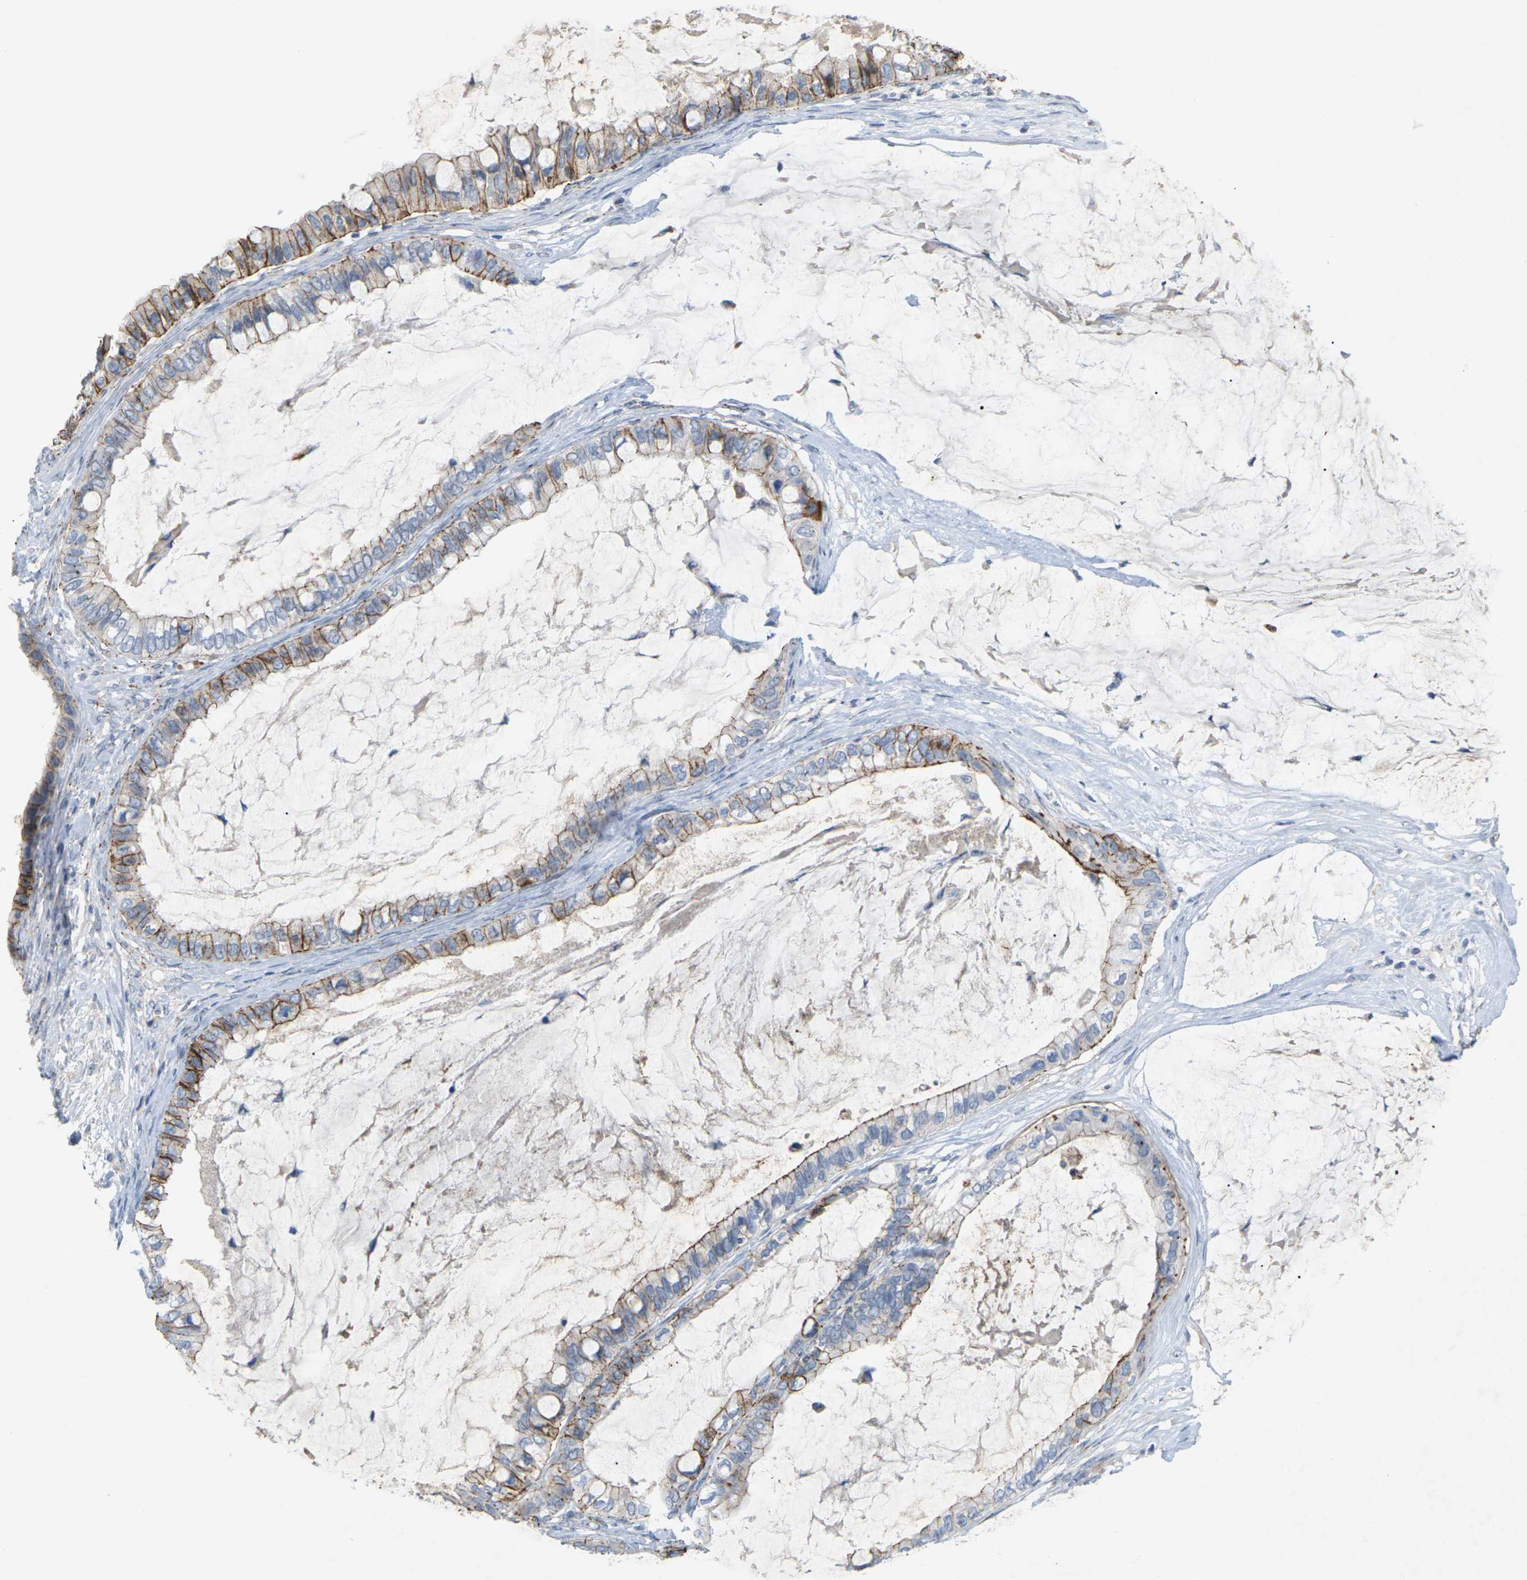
{"staining": {"intensity": "moderate", "quantity": ">75%", "location": "cytoplasmic/membranous"}, "tissue": "ovarian cancer", "cell_type": "Tumor cells", "image_type": "cancer", "snomed": [{"axis": "morphology", "description": "Cystadenocarcinoma, mucinous, NOS"}, {"axis": "topography", "description": "Ovary"}], "caption": "Tumor cells display moderate cytoplasmic/membranous expression in approximately >75% of cells in ovarian cancer. The staining was performed using DAB (3,3'-diaminobenzidine), with brown indicating positive protein expression. Nuclei are stained blue with hematoxylin.", "gene": "CLDN3", "patient": {"sex": "female", "age": 80}}